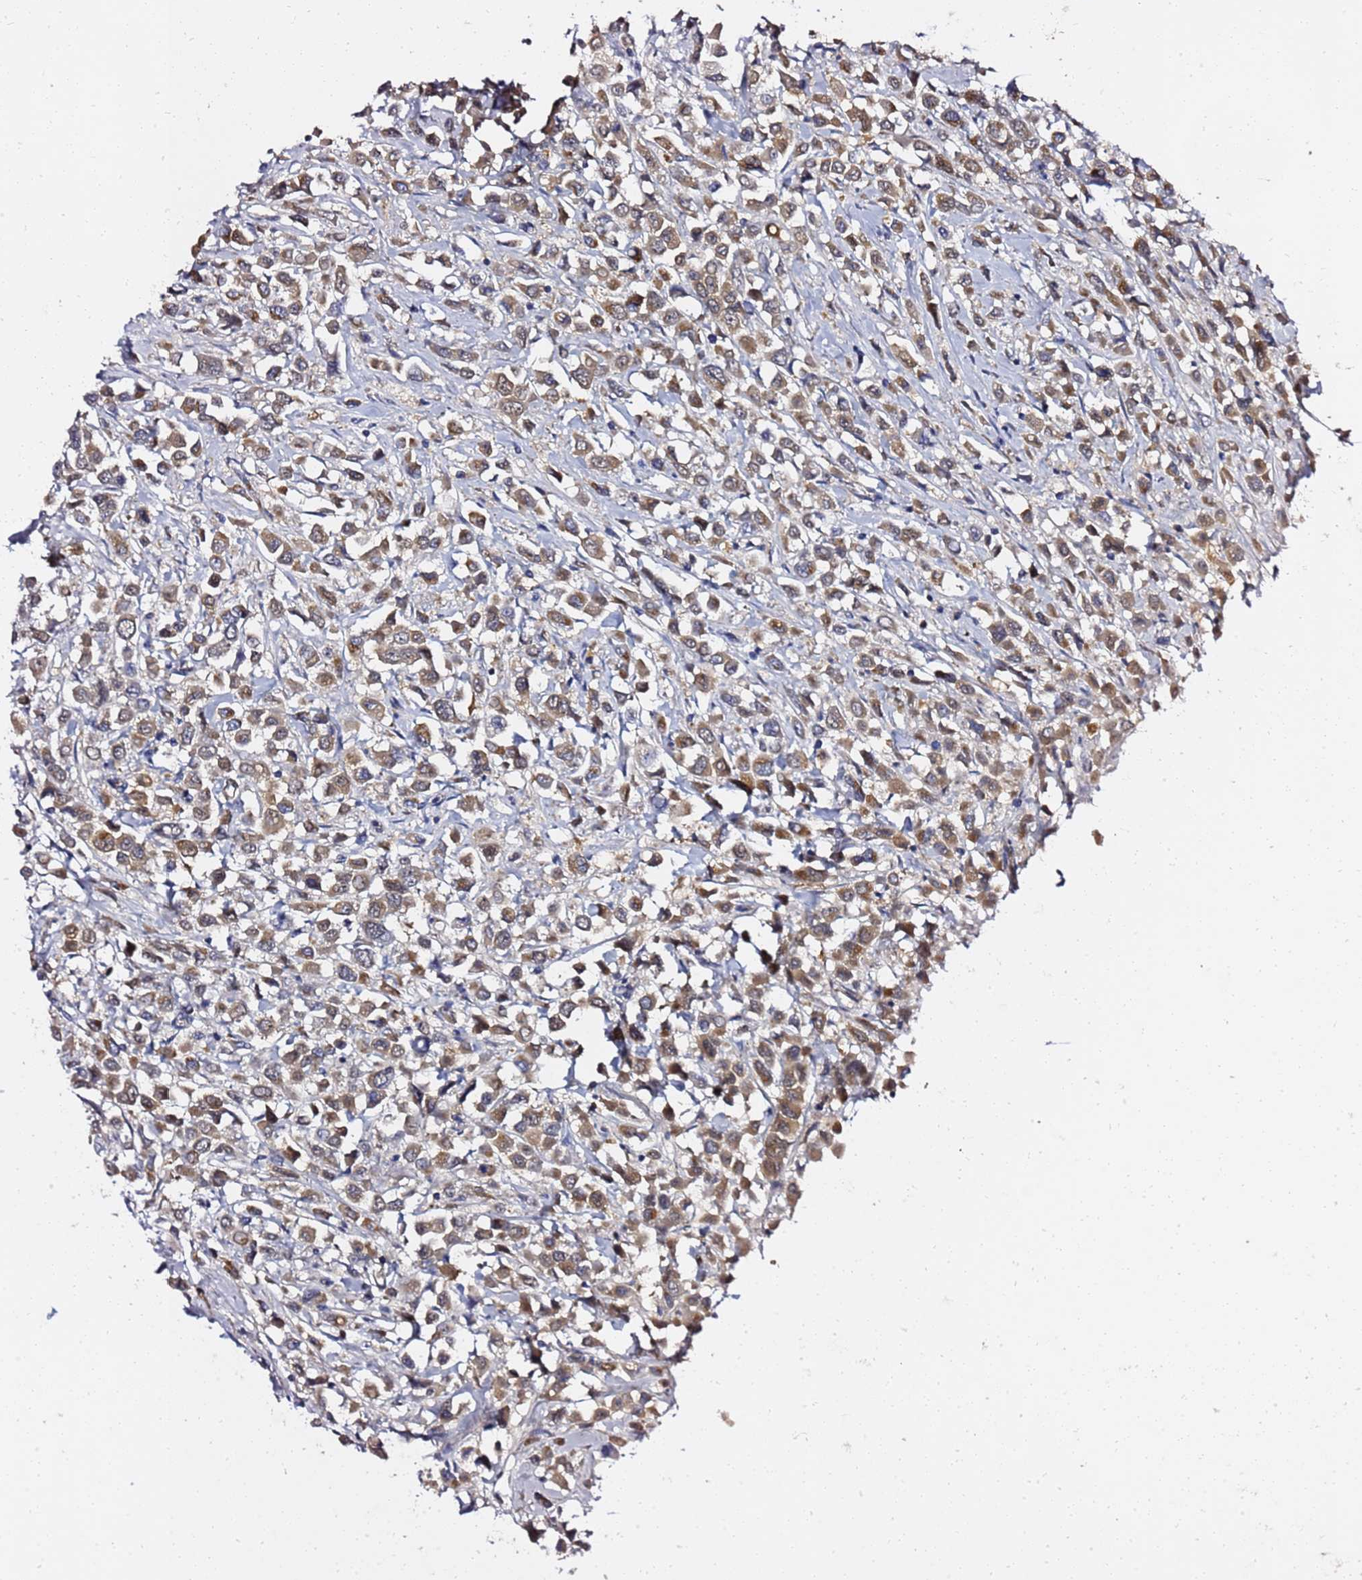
{"staining": {"intensity": "moderate", "quantity": ">75%", "location": "cytoplasmic/membranous"}, "tissue": "breast cancer", "cell_type": "Tumor cells", "image_type": "cancer", "snomed": [{"axis": "morphology", "description": "Duct carcinoma"}, {"axis": "topography", "description": "Breast"}], "caption": "This histopathology image demonstrates immunohistochemistry (IHC) staining of breast cancer (intraductal carcinoma), with medium moderate cytoplasmic/membranous expression in about >75% of tumor cells.", "gene": "ANAPC1", "patient": {"sex": "female", "age": 61}}